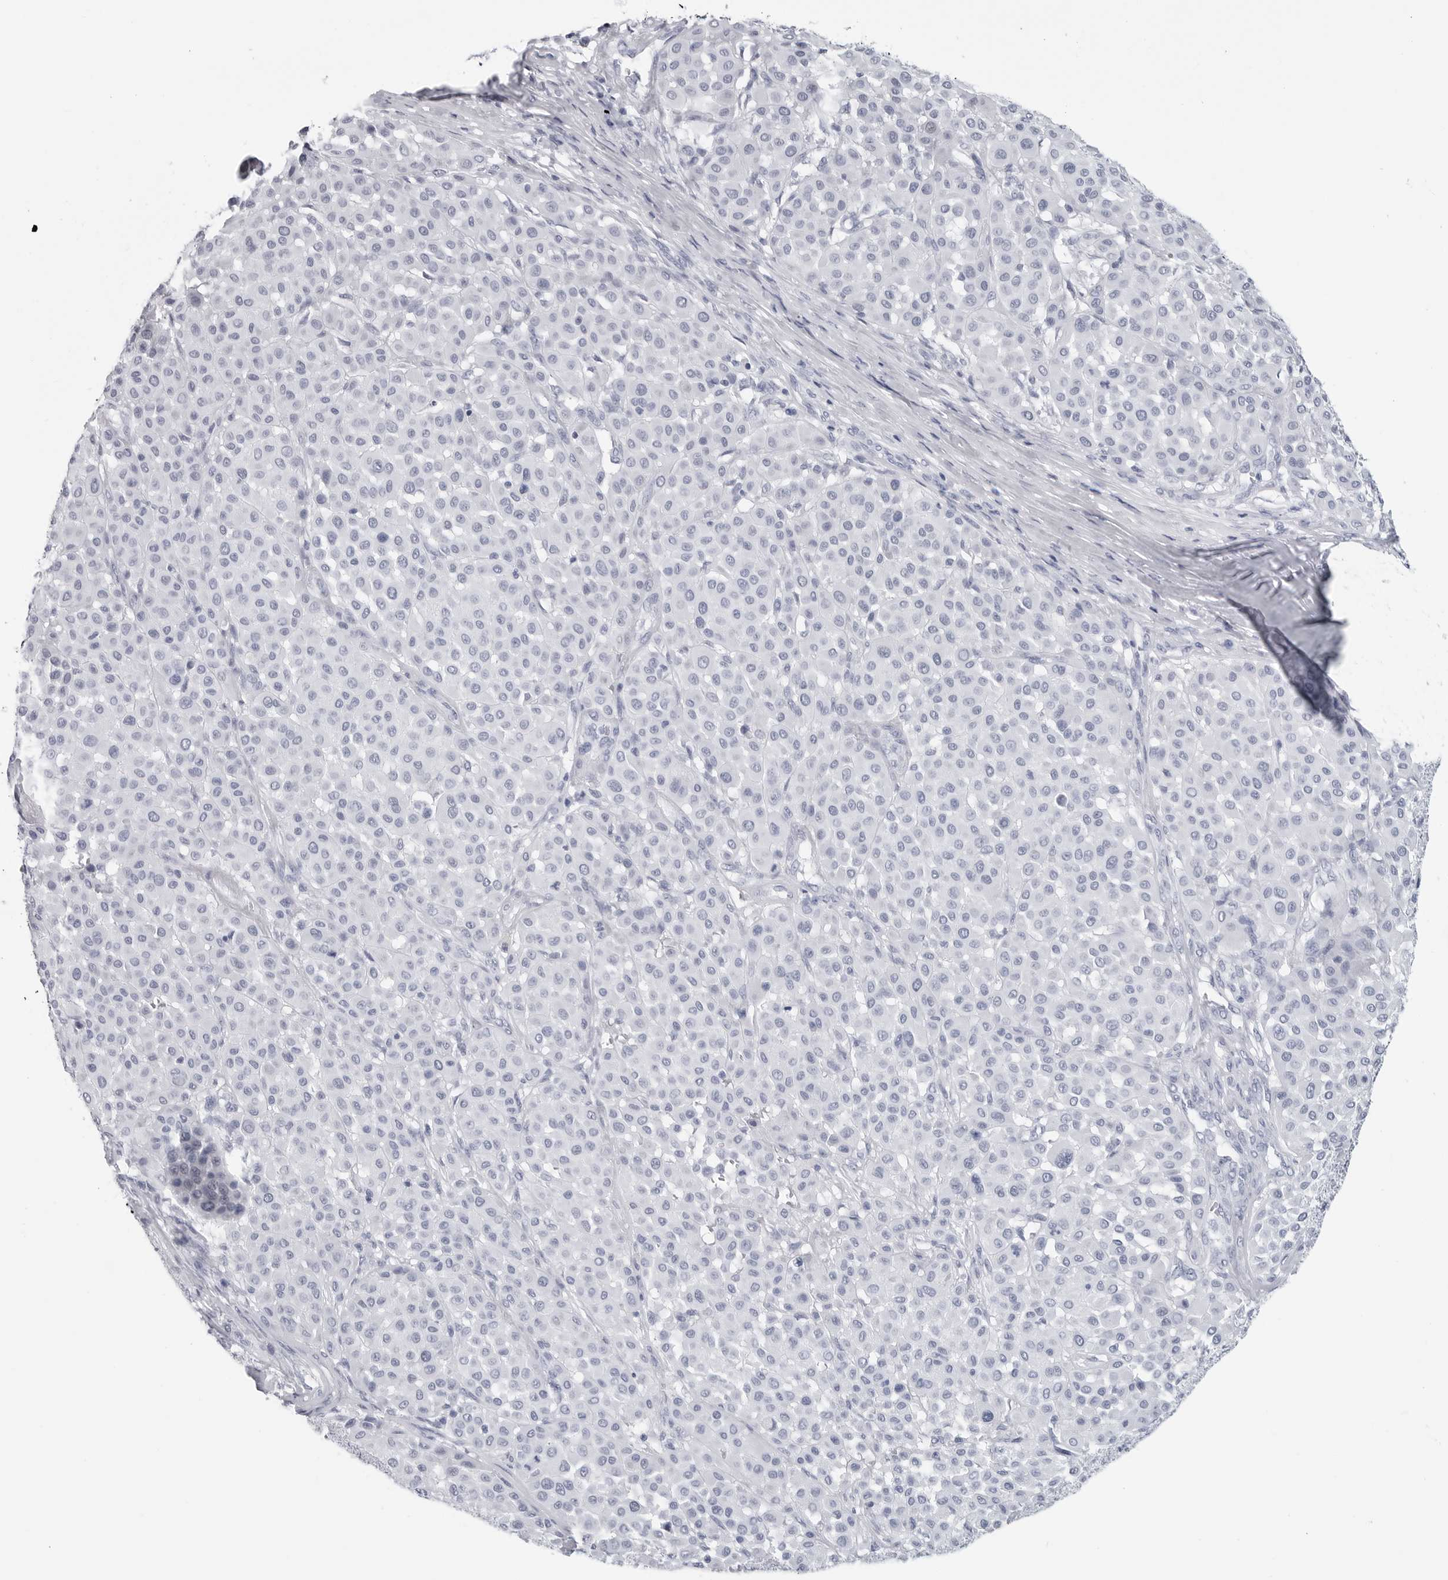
{"staining": {"intensity": "negative", "quantity": "none", "location": "none"}, "tissue": "melanoma", "cell_type": "Tumor cells", "image_type": "cancer", "snomed": [{"axis": "morphology", "description": "Malignant melanoma, Metastatic site"}, {"axis": "topography", "description": "Soft tissue"}], "caption": "The histopathology image shows no staining of tumor cells in melanoma.", "gene": "CSH1", "patient": {"sex": "male", "age": 41}}